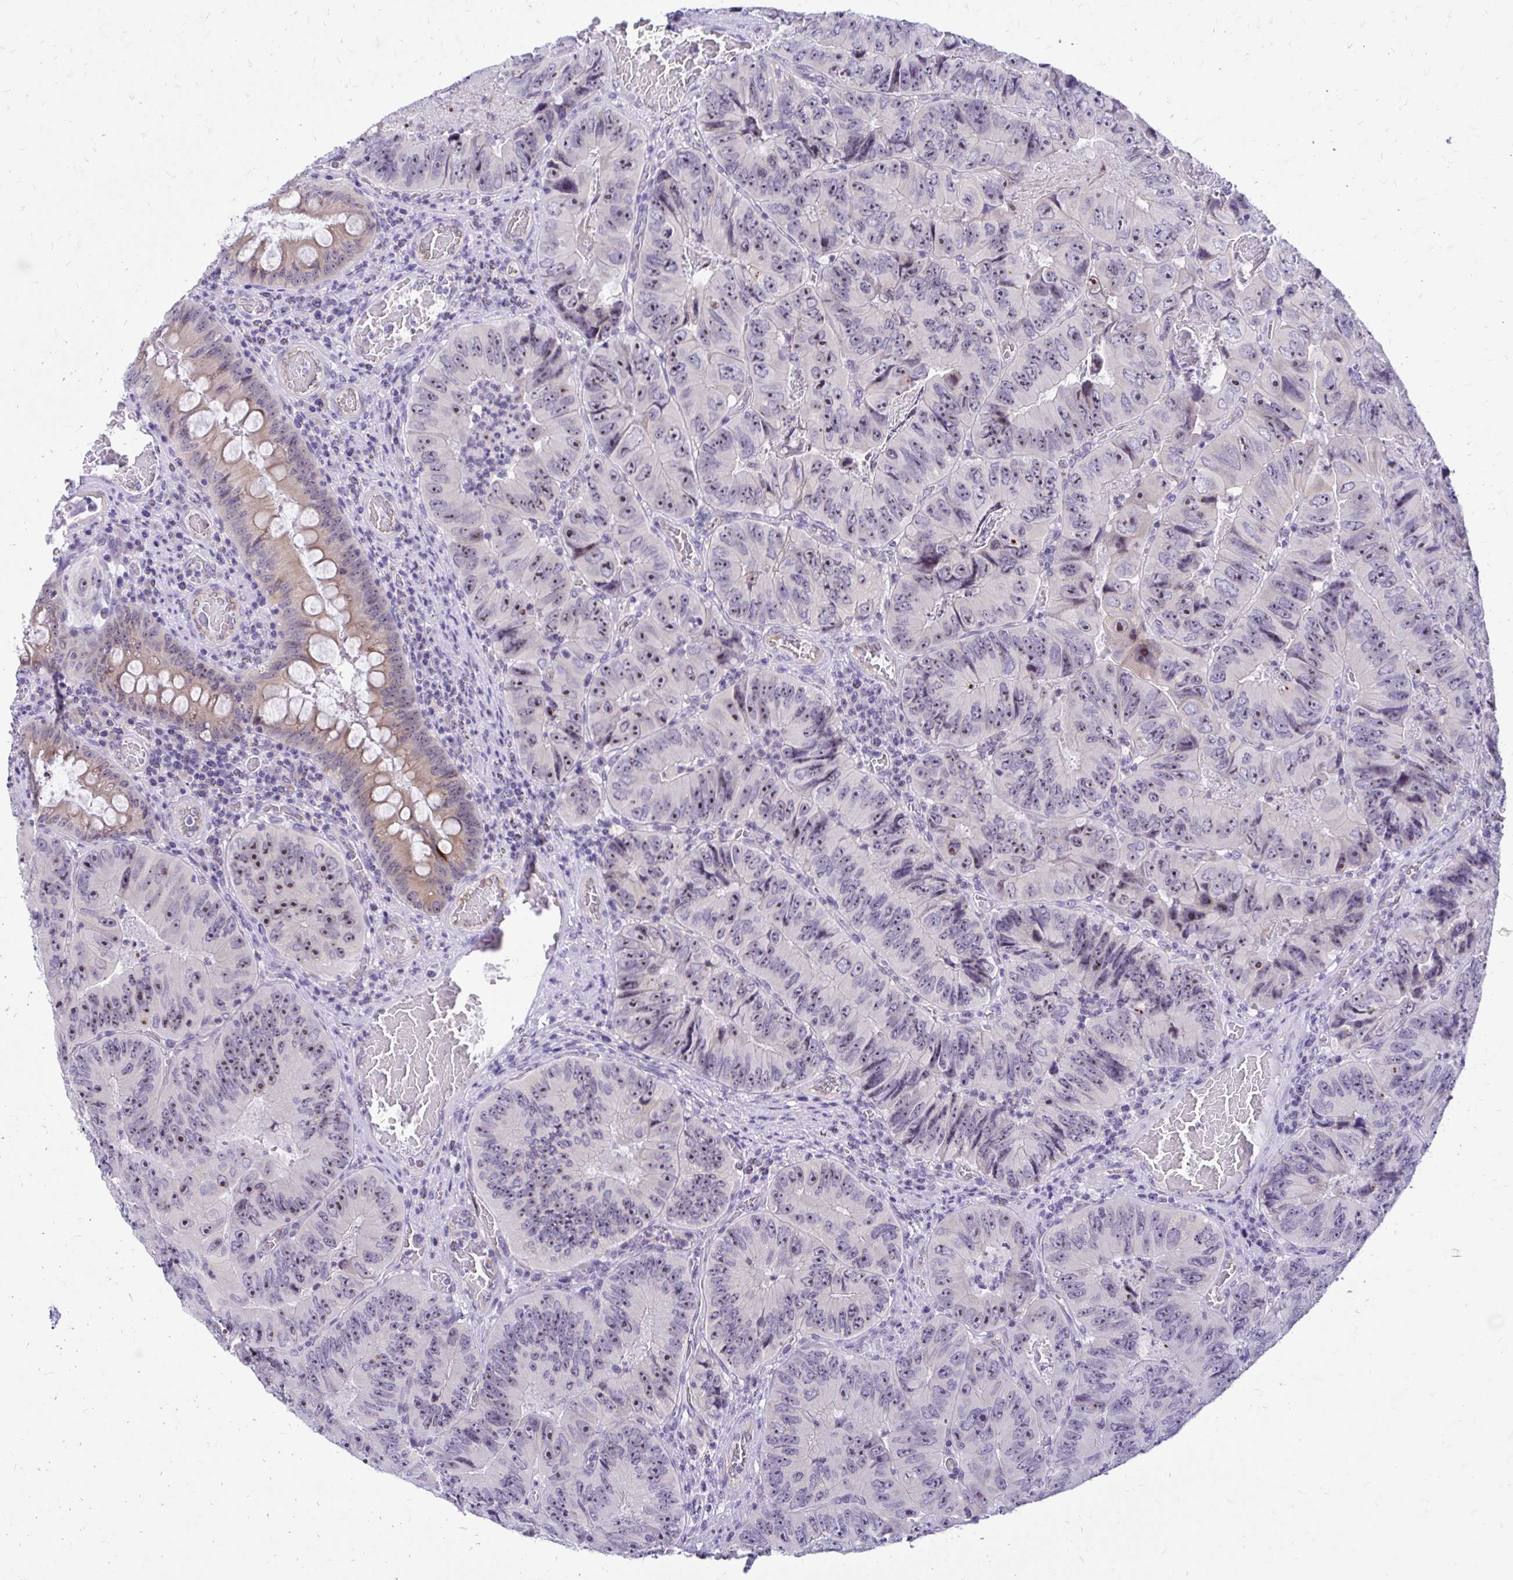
{"staining": {"intensity": "weak", "quantity": "<25%", "location": "nuclear"}, "tissue": "colorectal cancer", "cell_type": "Tumor cells", "image_type": "cancer", "snomed": [{"axis": "morphology", "description": "Adenocarcinoma, NOS"}, {"axis": "topography", "description": "Colon"}], "caption": "A photomicrograph of human colorectal adenocarcinoma is negative for staining in tumor cells.", "gene": "NIFK", "patient": {"sex": "female", "age": 84}}